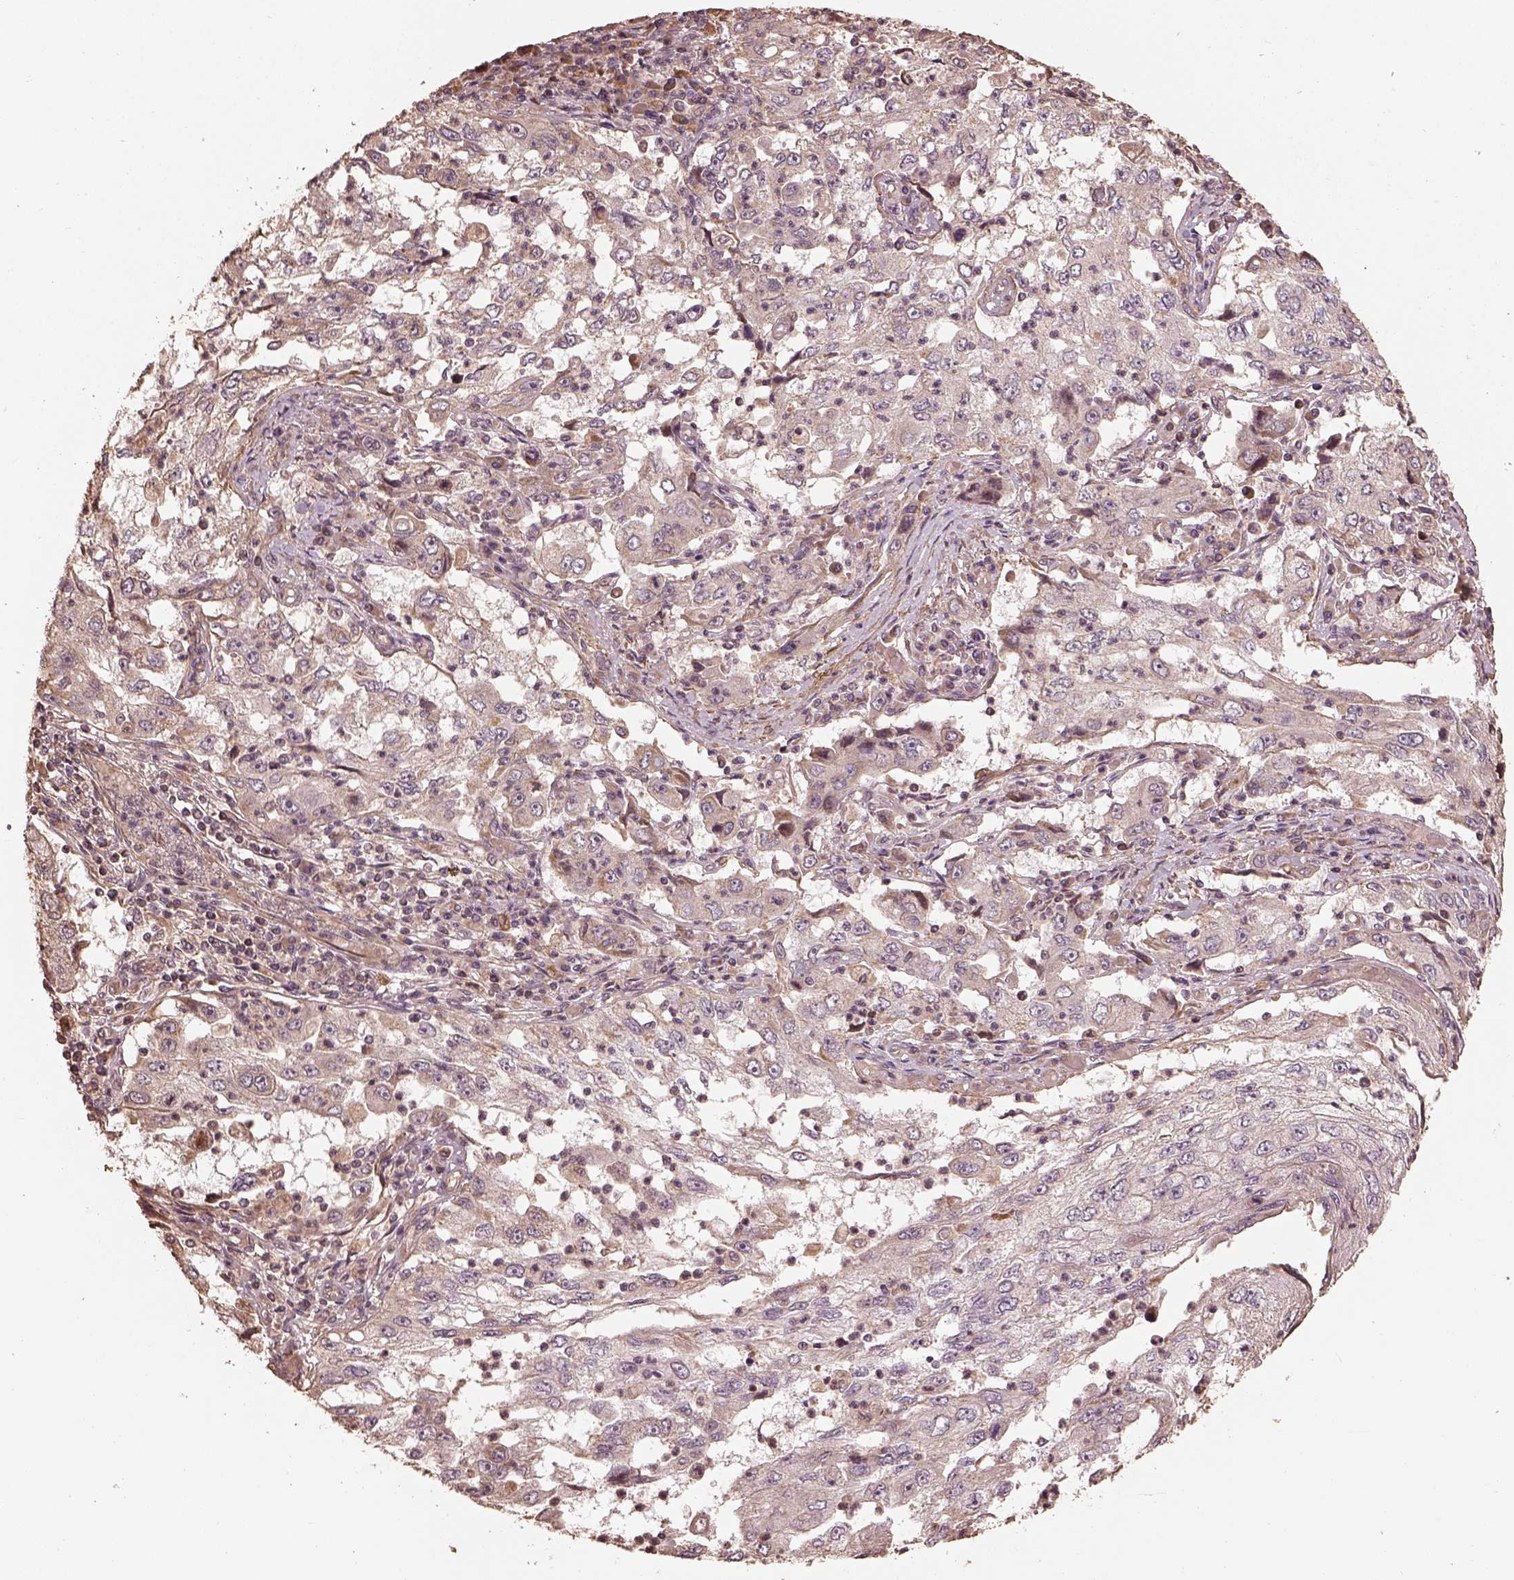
{"staining": {"intensity": "weak", "quantity": "25%-75%", "location": "cytoplasmic/membranous"}, "tissue": "cervical cancer", "cell_type": "Tumor cells", "image_type": "cancer", "snomed": [{"axis": "morphology", "description": "Squamous cell carcinoma, NOS"}, {"axis": "topography", "description": "Cervix"}], "caption": "Immunohistochemical staining of human cervical cancer exhibits low levels of weak cytoplasmic/membranous expression in about 25%-75% of tumor cells.", "gene": "METTL4", "patient": {"sex": "female", "age": 36}}